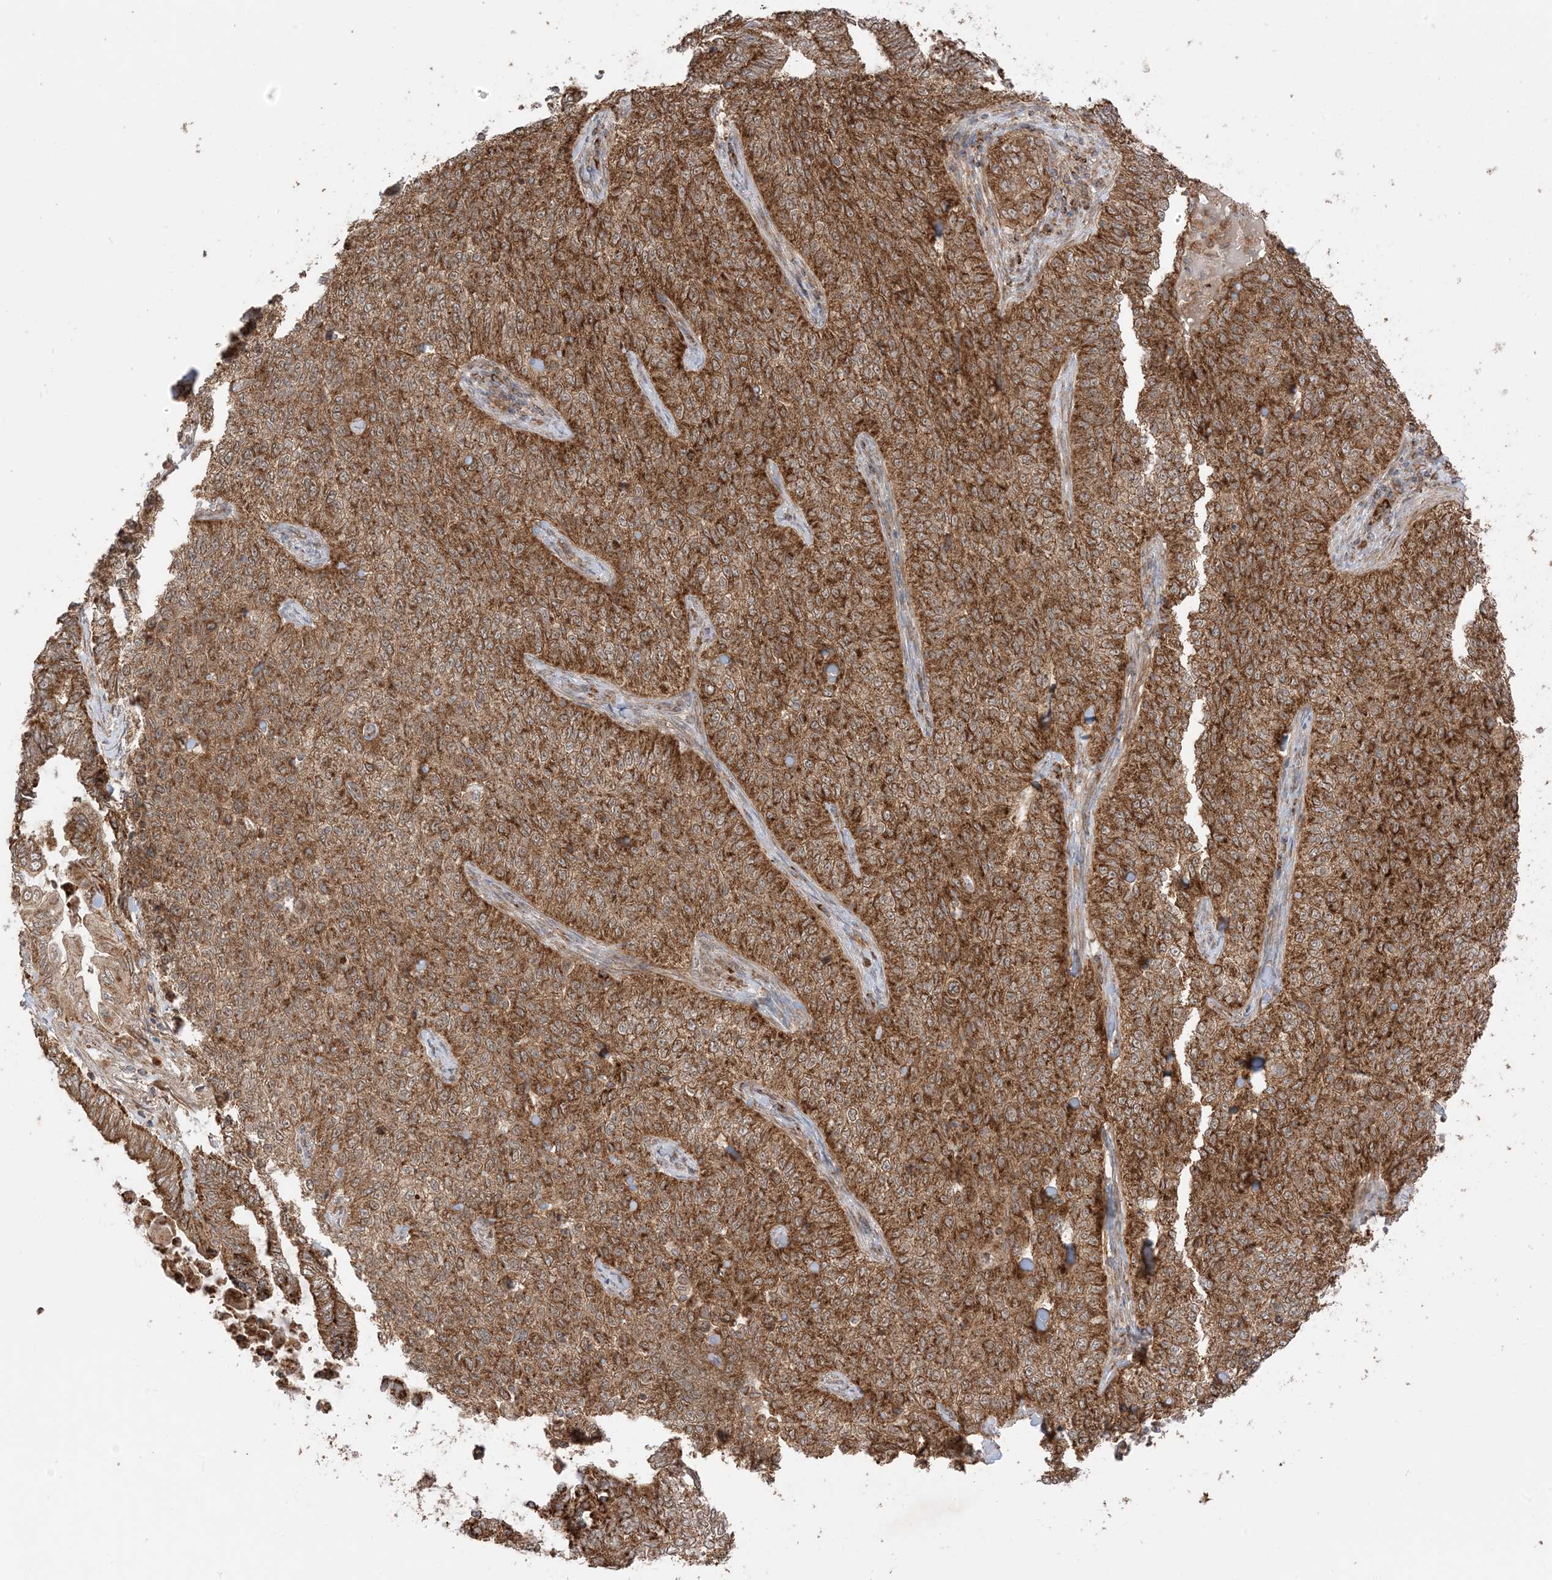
{"staining": {"intensity": "strong", "quantity": ">75%", "location": "cytoplasmic/membranous"}, "tissue": "cervical cancer", "cell_type": "Tumor cells", "image_type": "cancer", "snomed": [{"axis": "morphology", "description": "Squamous cell carcinoma, NOS"}, {"axis": "topography", "description": "Cervix"}], "caption": "Cervical squamous cell carcinoma stained with a protein marker demonstrates strong staining in tumor cells.", "gene": "N4BP3", "patient": {"sex": "female", "age": 35}}